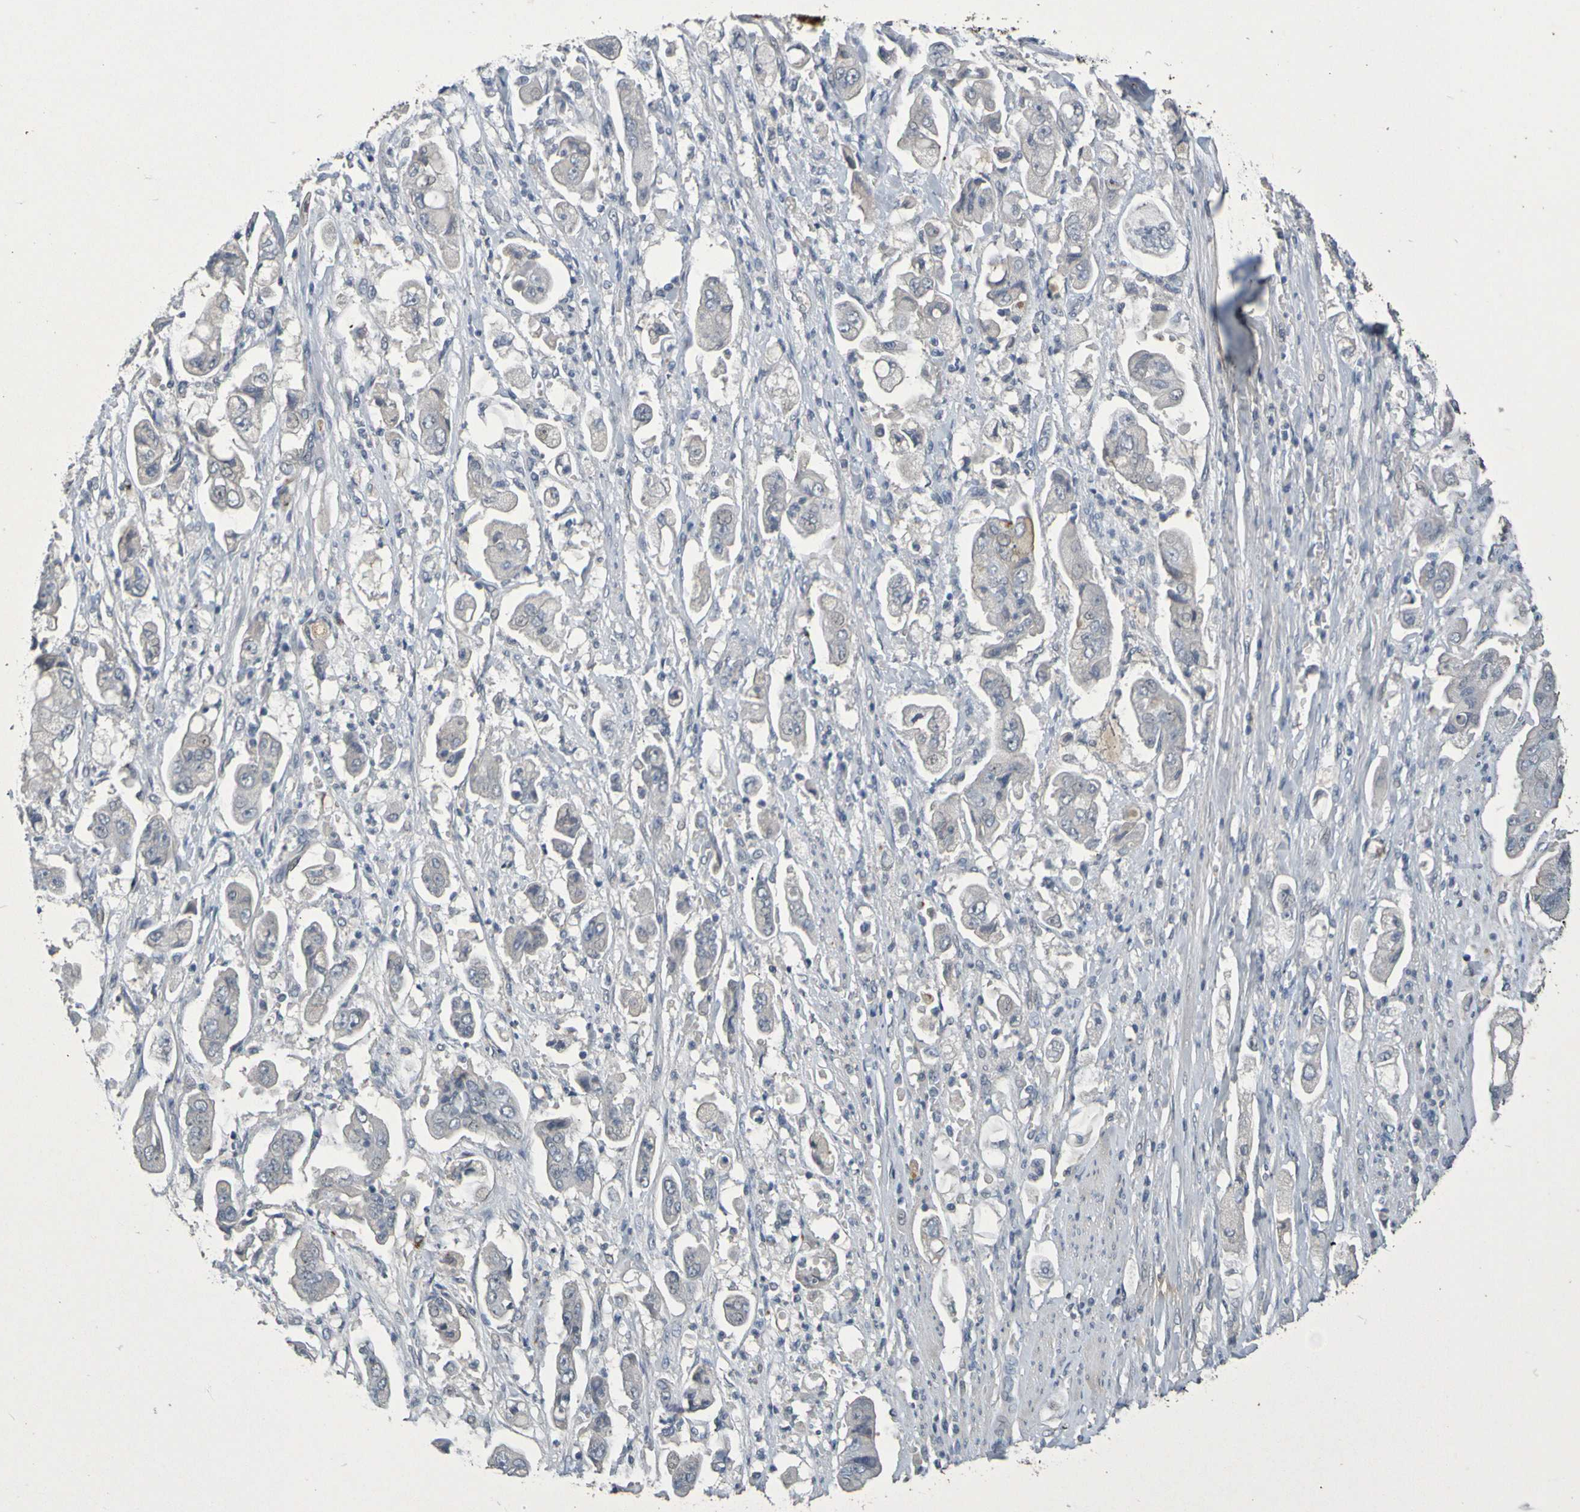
{"staining": {"intensity": "negative", "quantity": "none", "location": "none"}, "tissue": "stomach cancer", "cell_type": "Tumor cells", "image_type": "cancer", "snomed": [{"axis": "morphology", "description": "Adenocarcinoma, NOS"}, {"axis": "topography", "description": "Stomach"}], "caption": "IHC micrograph of neoplastic tissue: stomach adenocarcinoma stained with DAB displays no significant protein positivity in tumor cells.", "gene": "IL10", "patient": {"sex": "male", "age": 62}}